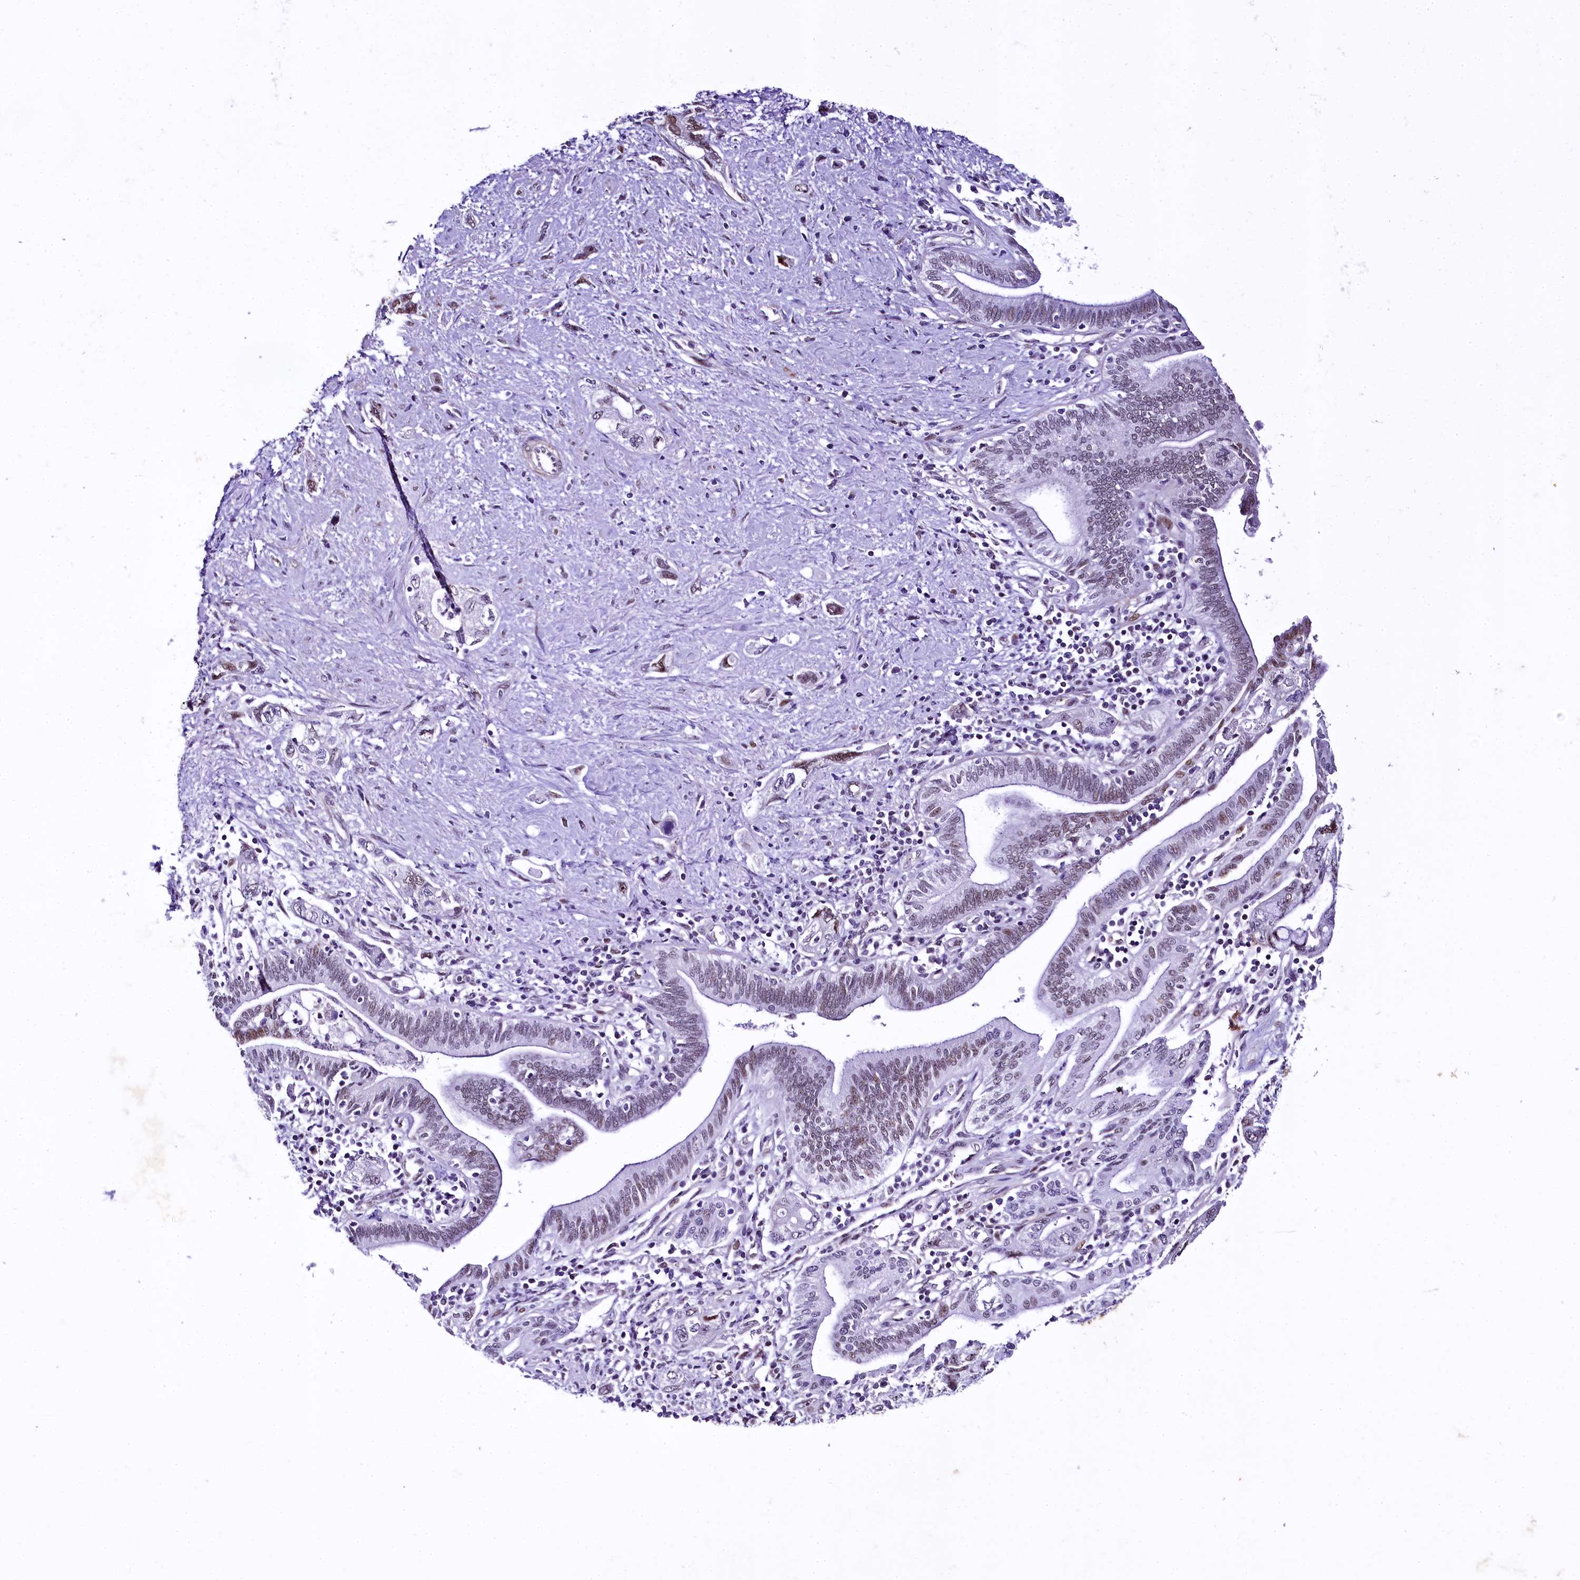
{"staining": {"intensity": "weak", "quantity": "<25%", "location": "nuclear"}, "tissue": "pancreatic cancer", "cell_type": "Tumor cells", "image_type": "cancer", "snomed": [{"axis": "morphology", "description": "Adenocarcinoma, NOS"}, {"axis": "topography", "description": "Pancreas"}], "caption": "Immunohistochemistry (IHC) of human pancreatic cancer (adenocarcinoma) reveals no positivity in tumor cells.", "gene": "SAMD10", "patient": {"sex": "female", "age": 73}}